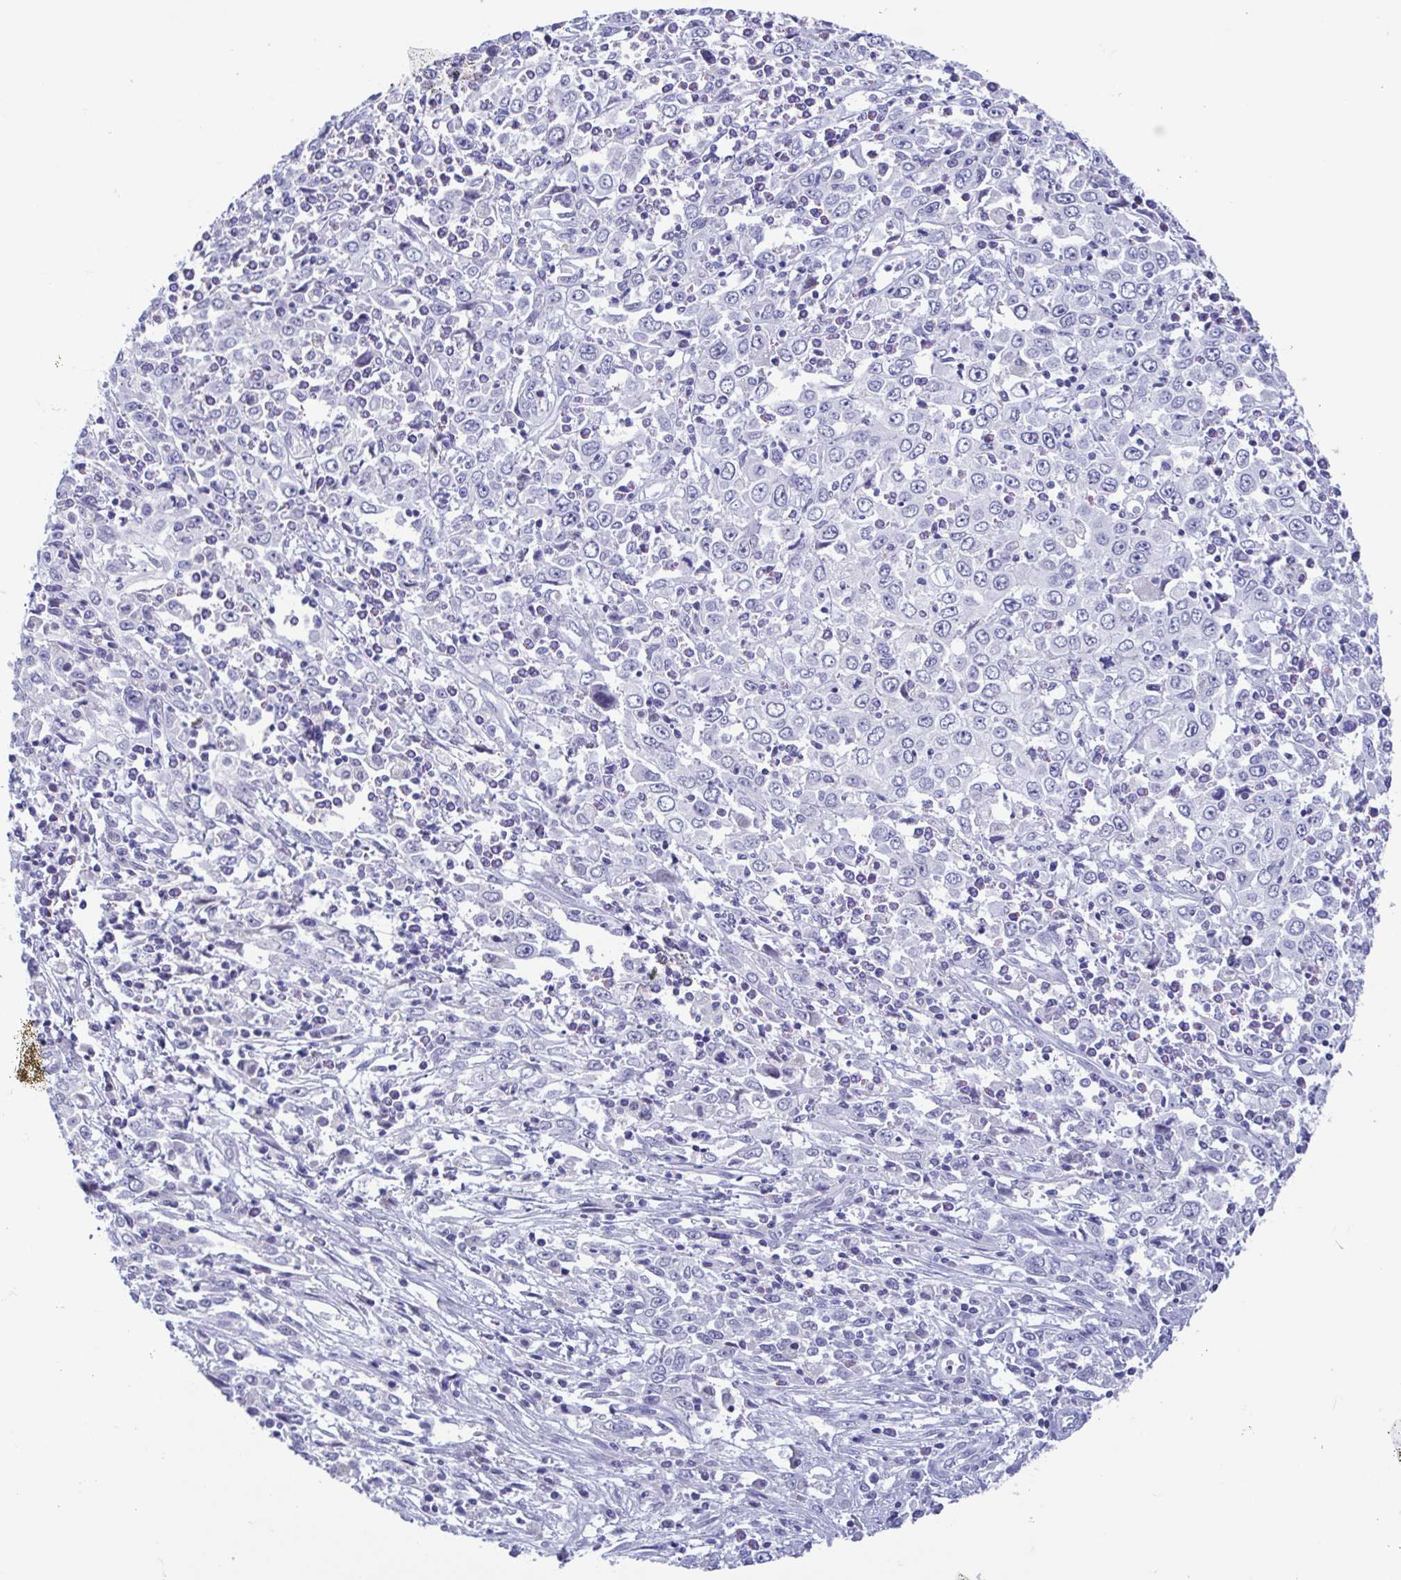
{"staining": {"intensity": "negative", "quantity": "none", "location": "none"}, "tissue": "cervical cancer", "cell_type": "Tumor cells", "image_type": "cancer", "snomed": [{"axis": "morphology", "description": "Adenocarcinoma, NOS"}, {"axis": "topography", "description": "Cervix"}], "caption": "The histopathology image shows no staining of tumor cells in cervical cancer (adenocarcinoma).", "gene": "PERM1", "patient": {"sex": "female", "age": 40}}